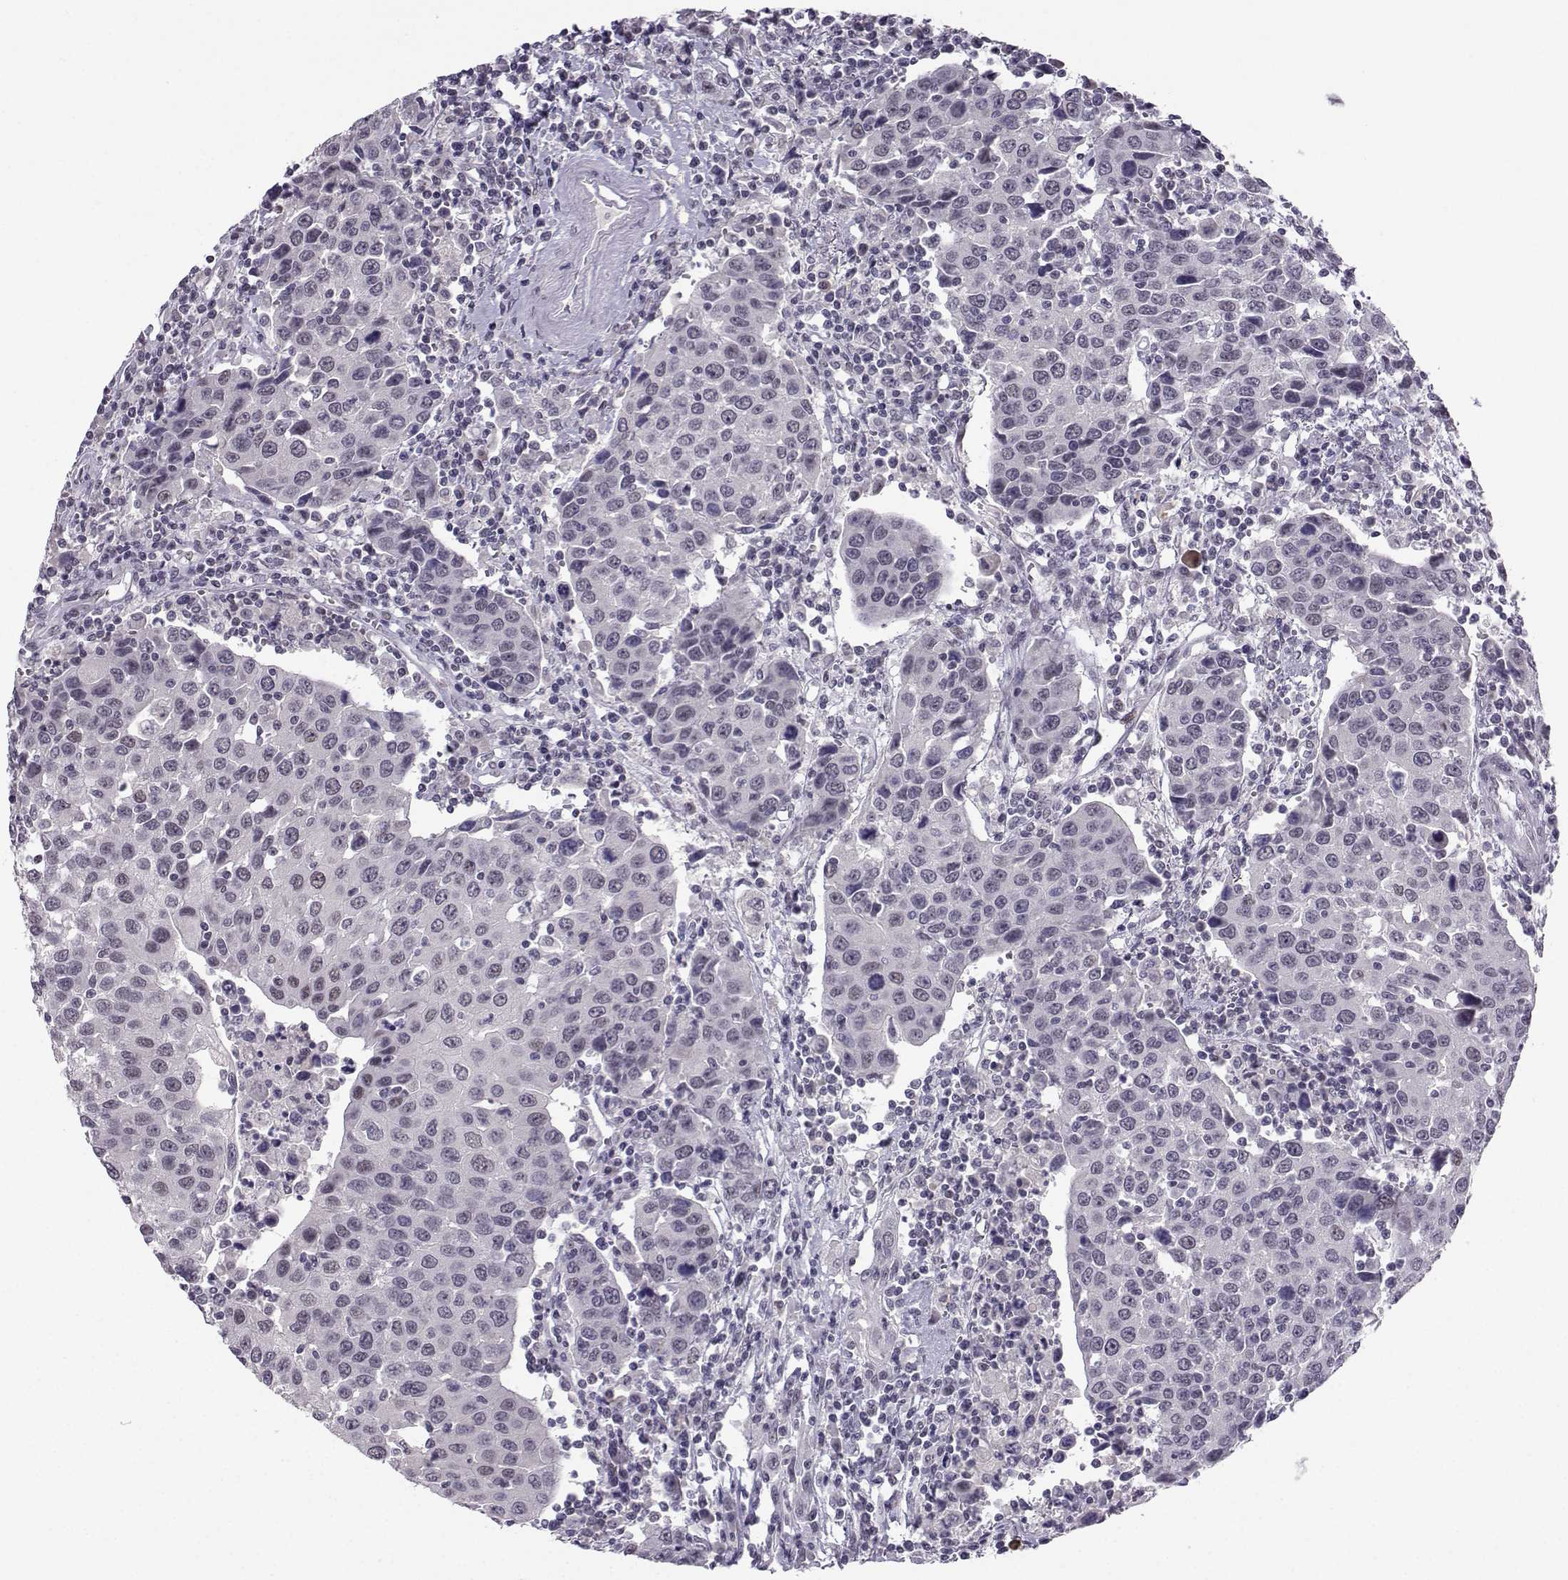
{"staining": {"intensity": "negative", "quantity": "none", "location": "none"}, "tissue": "urothelial cancer", "cell_type": "Tumor cells", "image_type": "cancer", "snomed": [{"axis": "morphology", "description": "Urothelial carcinoma, High grade"}, {"axis": "topography", "description": "Urinary bladder"}], "caption": "Human urothelial carcinoma (high-grade) stained for a protein using IHC demonstrates no expression in tumor cells.", "gene": "LIN28A", "patient": {"sex": "female", "age": 85}}